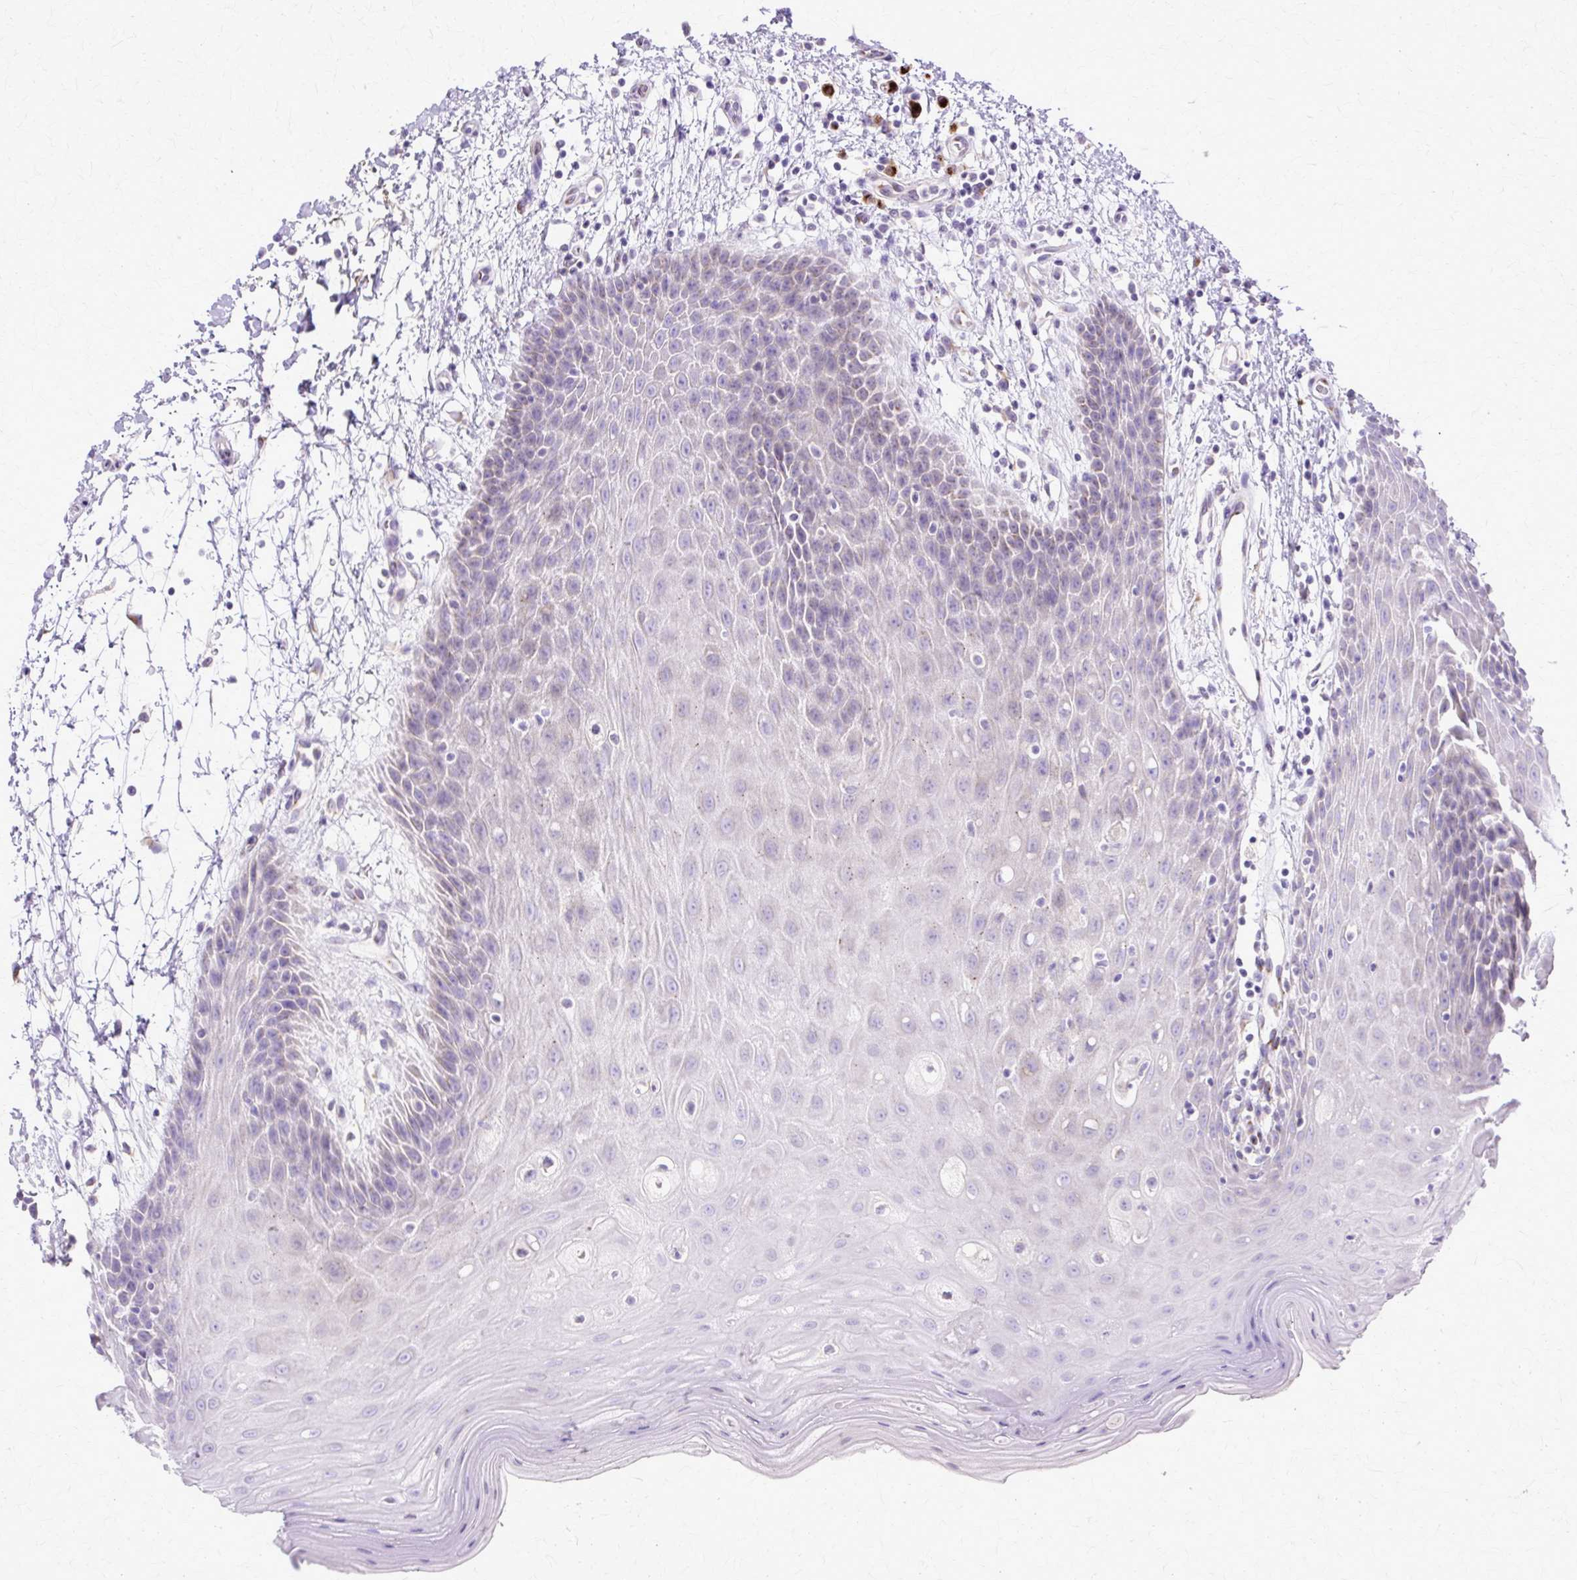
{"staining": {"intensity": "negative", "quantity": "none", "location": "none"}, "tissue": "oral mucosa", "cell_type": "Squamous epithelial cells", "image_type": "normal", "snomed": [{"axis": "morphology", "description": "Normal tissue, NOS"}, {"axis": "topography", "description": "Oral tissue"}, {"axis": "topography", "description": "Tounge, NOS"}], "caption": "Immunohistochemistry of benign oral mucosa reveals no expression in squamous epithelial cells.", "gene": "TBC1D3B", "patient": {"sex": "female", "age": 59}}